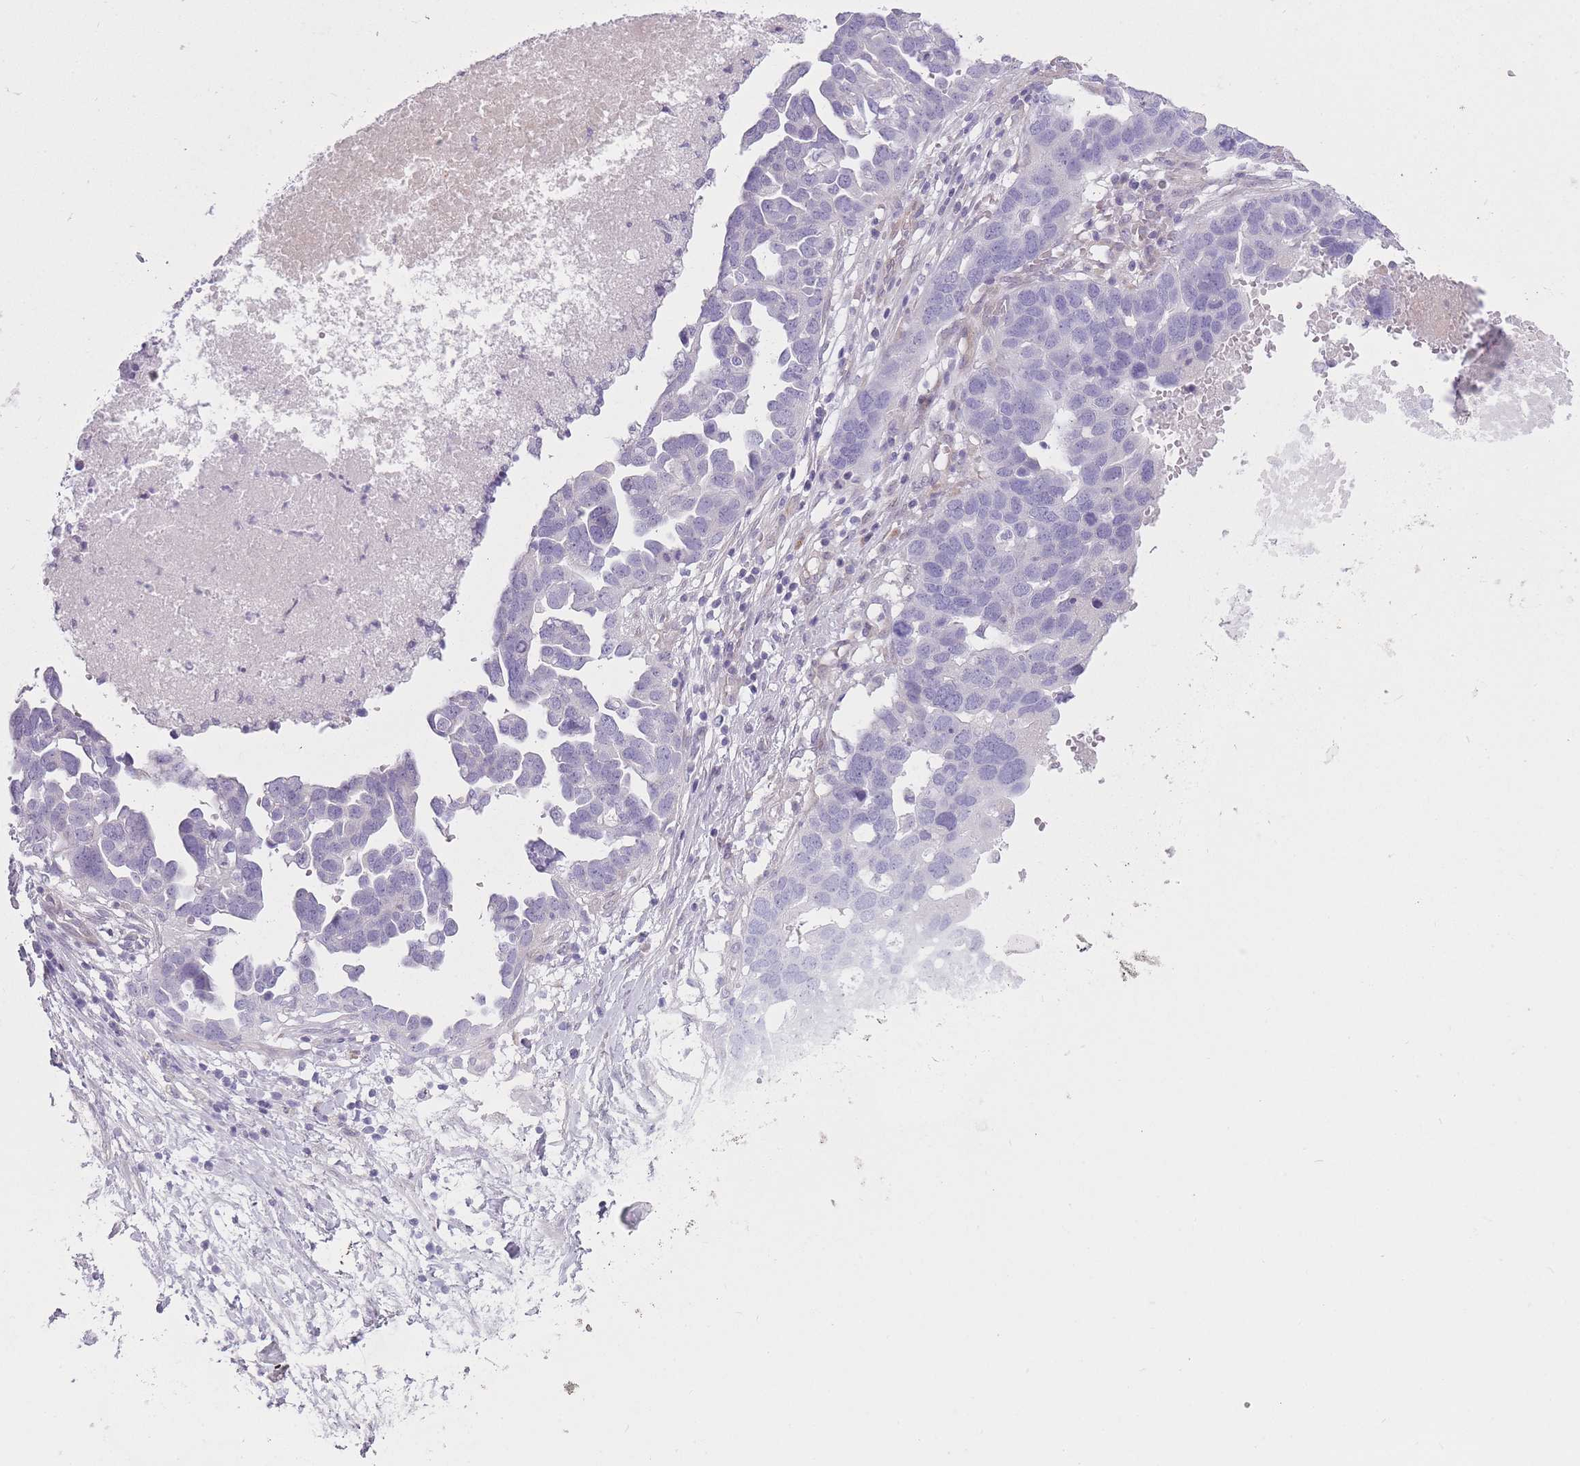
{"staining": {"intensity": "negative", "quantity": "none", "location": "none"}, "tissue": "ovarian cancer", "cell_type": "Tumor cells", "image_type": "cancer", "snomed": [{"axis": "morphology", "description": "Cystadenocarcinoma, serous, NOS"}, {"axis": "topography", "description": "Ovary"}], "caption": "Immunohistochemistry of ovarian cancer (serous cystadenocarcinoma) reveals no expression in tumor cells.", "gene": "PGRMC2", "patient": {"sex": "female", "age": 54}}